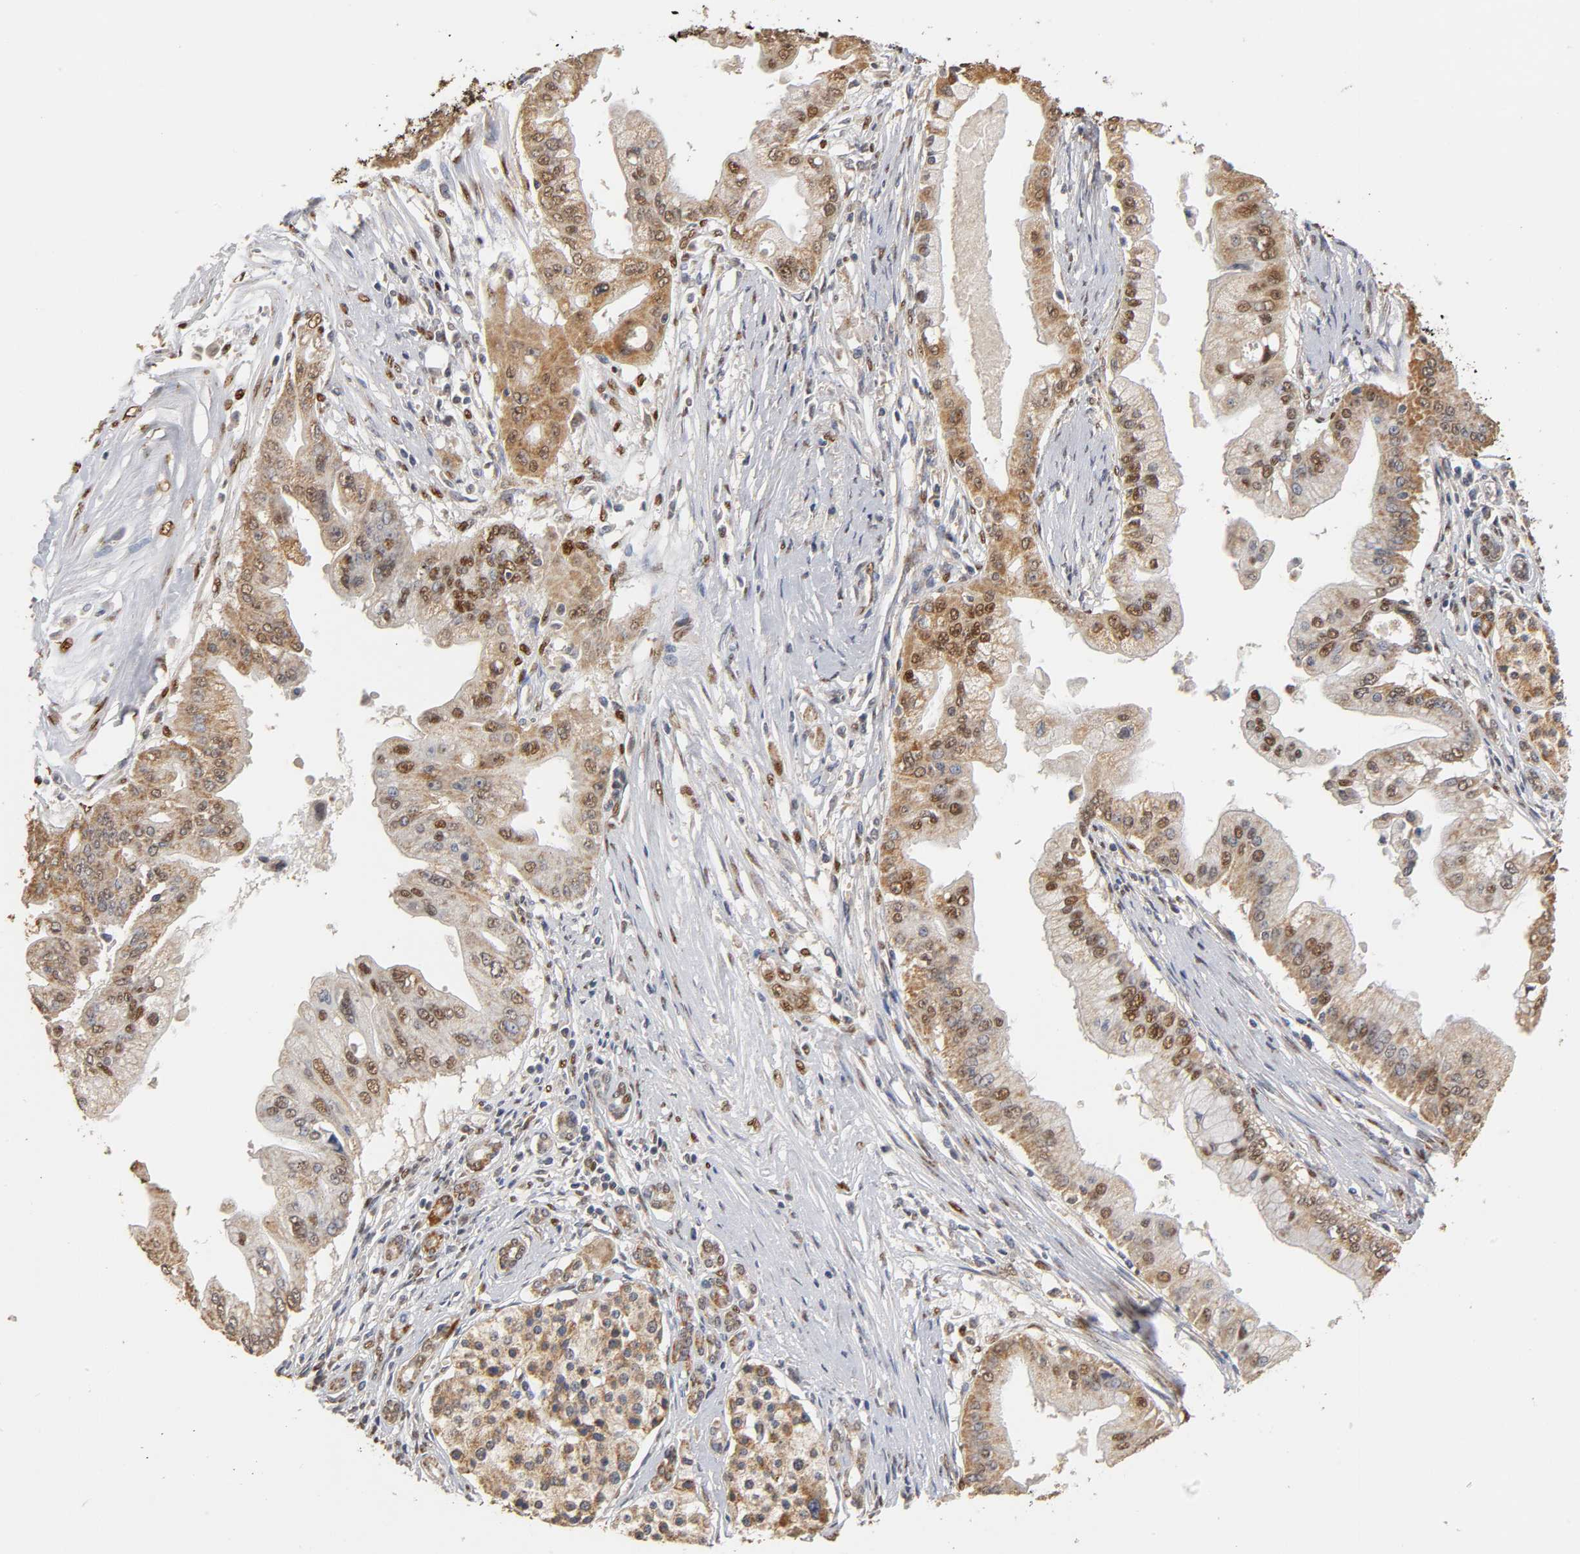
{"staining": {"intensity": "moderate", "quantity": "25%-75%", "location": "cytoplasmic/membranous,nuclear"}, "tissue": "pancreatic cancer", "cell_type": "Tumor cells", "image_type": "cancer", "snomed": [{"axis": "morphology", "description": "Adenocarcinoma, NOS"}, {"axis": "topography", "description": "Pancreas"}], "caption": "Protein staining by immunohistochemistry shows moderate cytoplasmic/membranous and nuclear positivity in about 25%-75% of tumor cells in pancreatic adenocarcinoma. (brown staining indicates protein expression, while blue staining denotes nuclei).", "gene": "PKN1", "patient": {"sex": "male", "age": 59}}